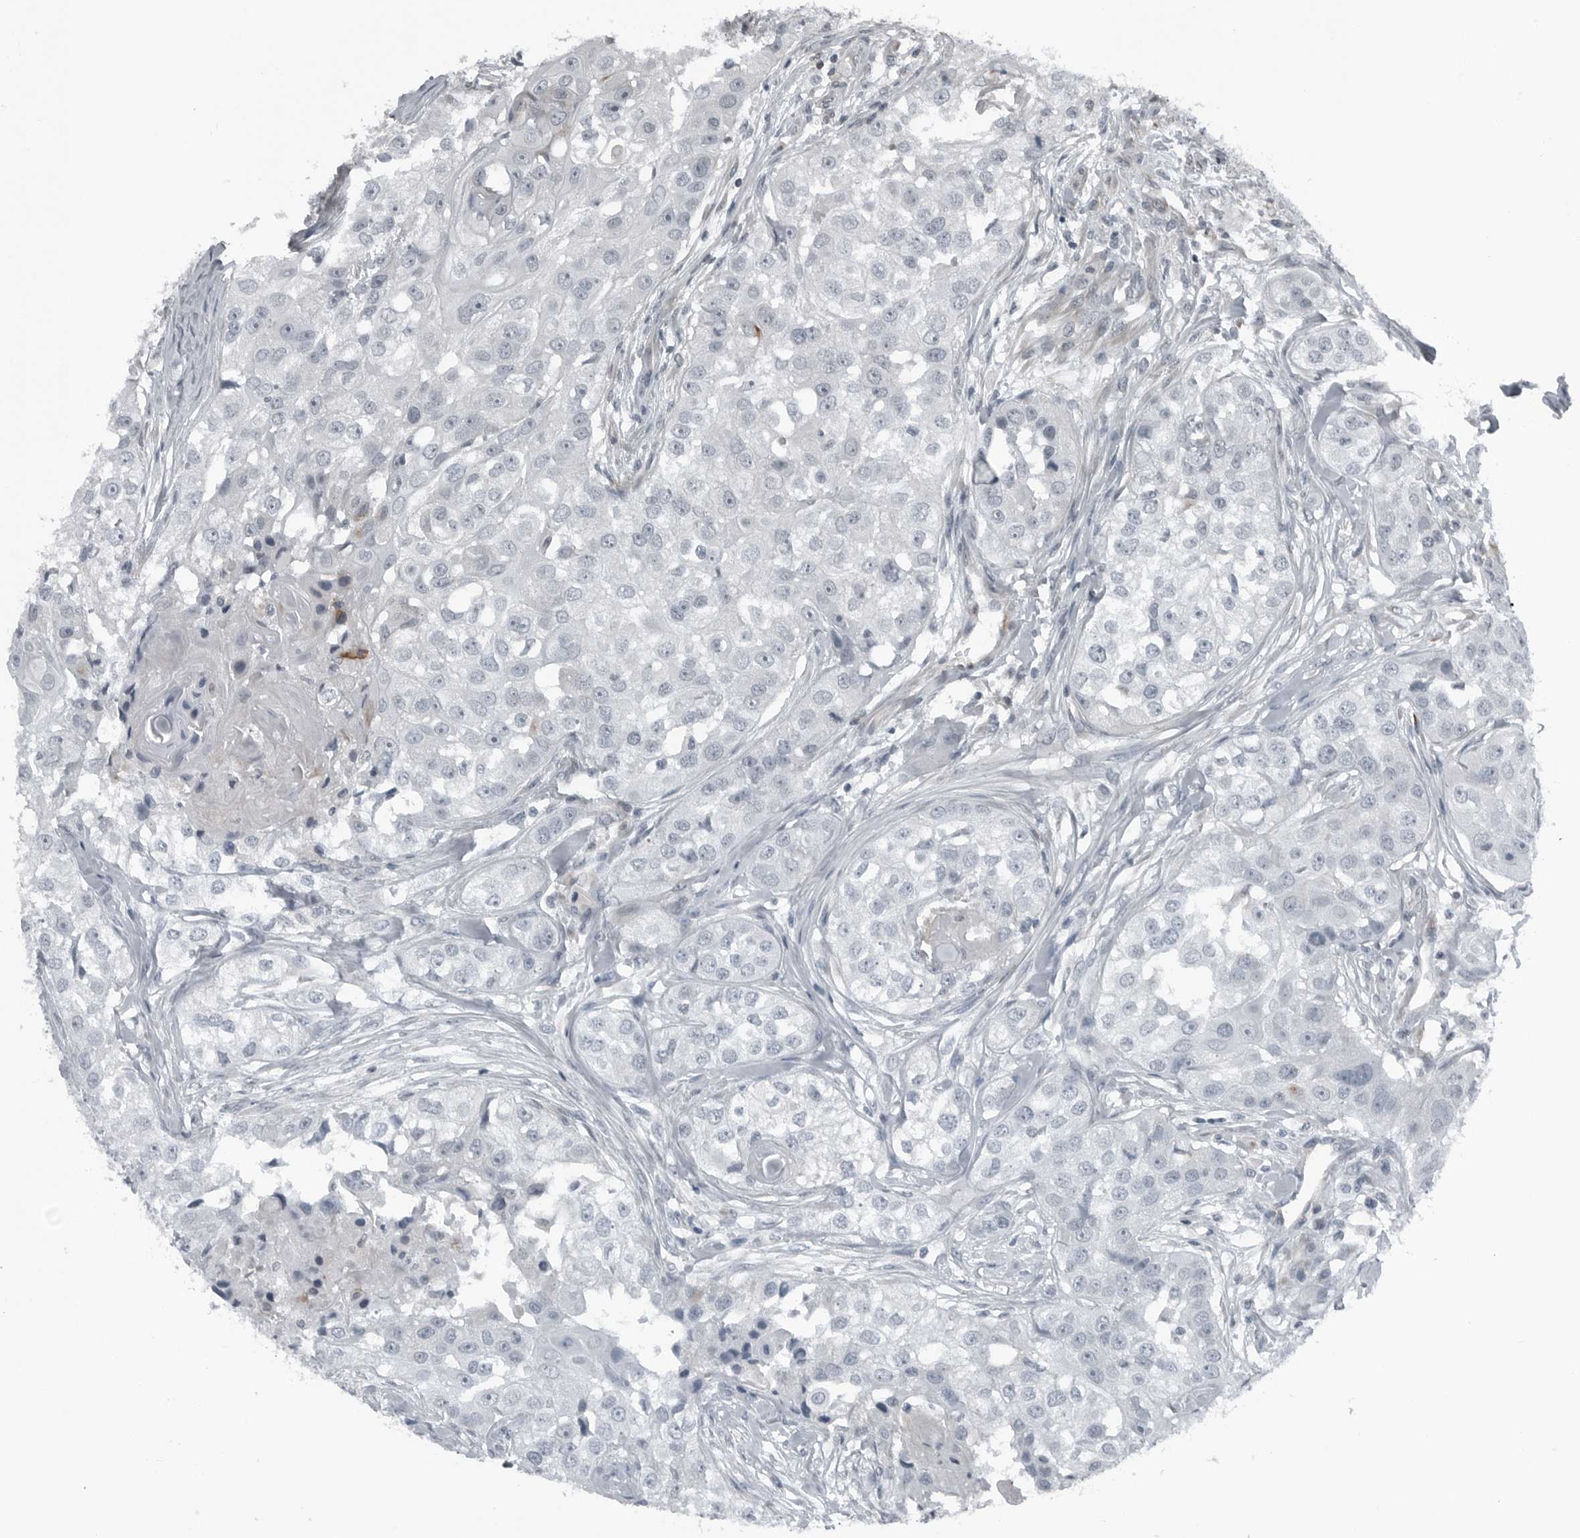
{"staining": {"intensity": "negative", "quantity": "none", "location": "none"}, "tissue": "head and neck cancer", "cell_type": "Tumor cells", "image_type": "cancer", "snomed": [{"axis": "morphology", "description": "Normal tissue, NOS"}, {"axis": "morphology", "description": "Squamous cell carcinoma, NOS"}, {"axis": "topography", "description": "Skeletal muscle"}, {"axis": "topography", "description": "Head-Neck"}], "caption": "Immunohistochemistry (IHC) of human head and neck squamous cell carcinoma reveals no positivity in tumor cells.", "gene": "GAK", "patient": {"sex": "male", "age": 51}}